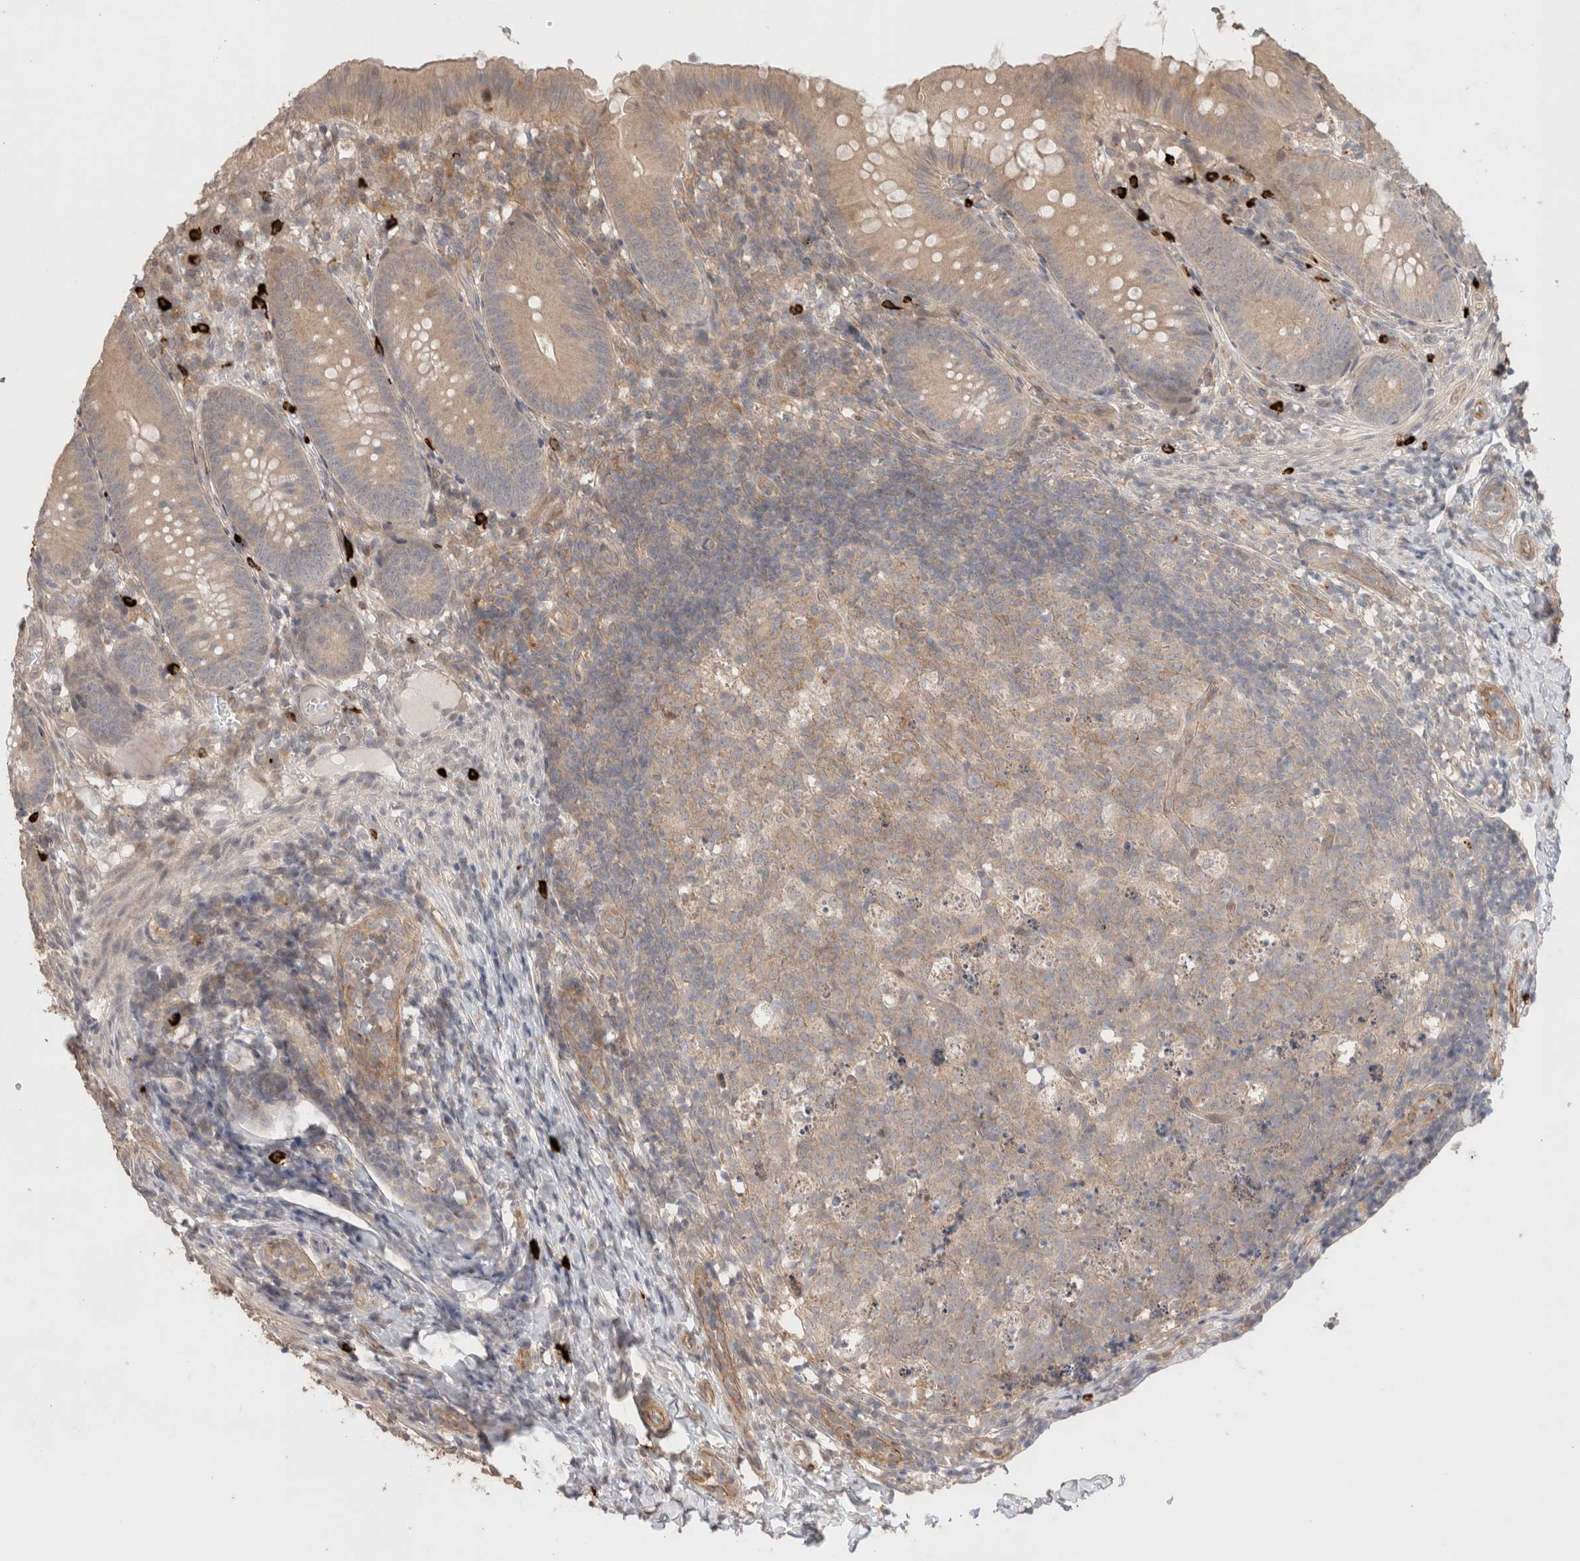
{"staining": {"intensity": "weak", "quantity": ">75%", "location": "cytoplasmic/membranous"}, "tissue": "appendix", "cell_type": "Glandular cells", "image_type": "normal", "snomed": [{"axis": "morphology", "description": "Normal tissue, NOS"}, {"axis": "topography", "description": "Appendix"}], "caption": "Immunohistochemistry (IHC) histopathology image of benign appendix stained for a protein (brown), which shows low levels of weak cytoplasmic/membranous staining in approximately >75% of glandular cells.", "gene": "HSPG2", "patient": {"sex": "male", "age": 1}}